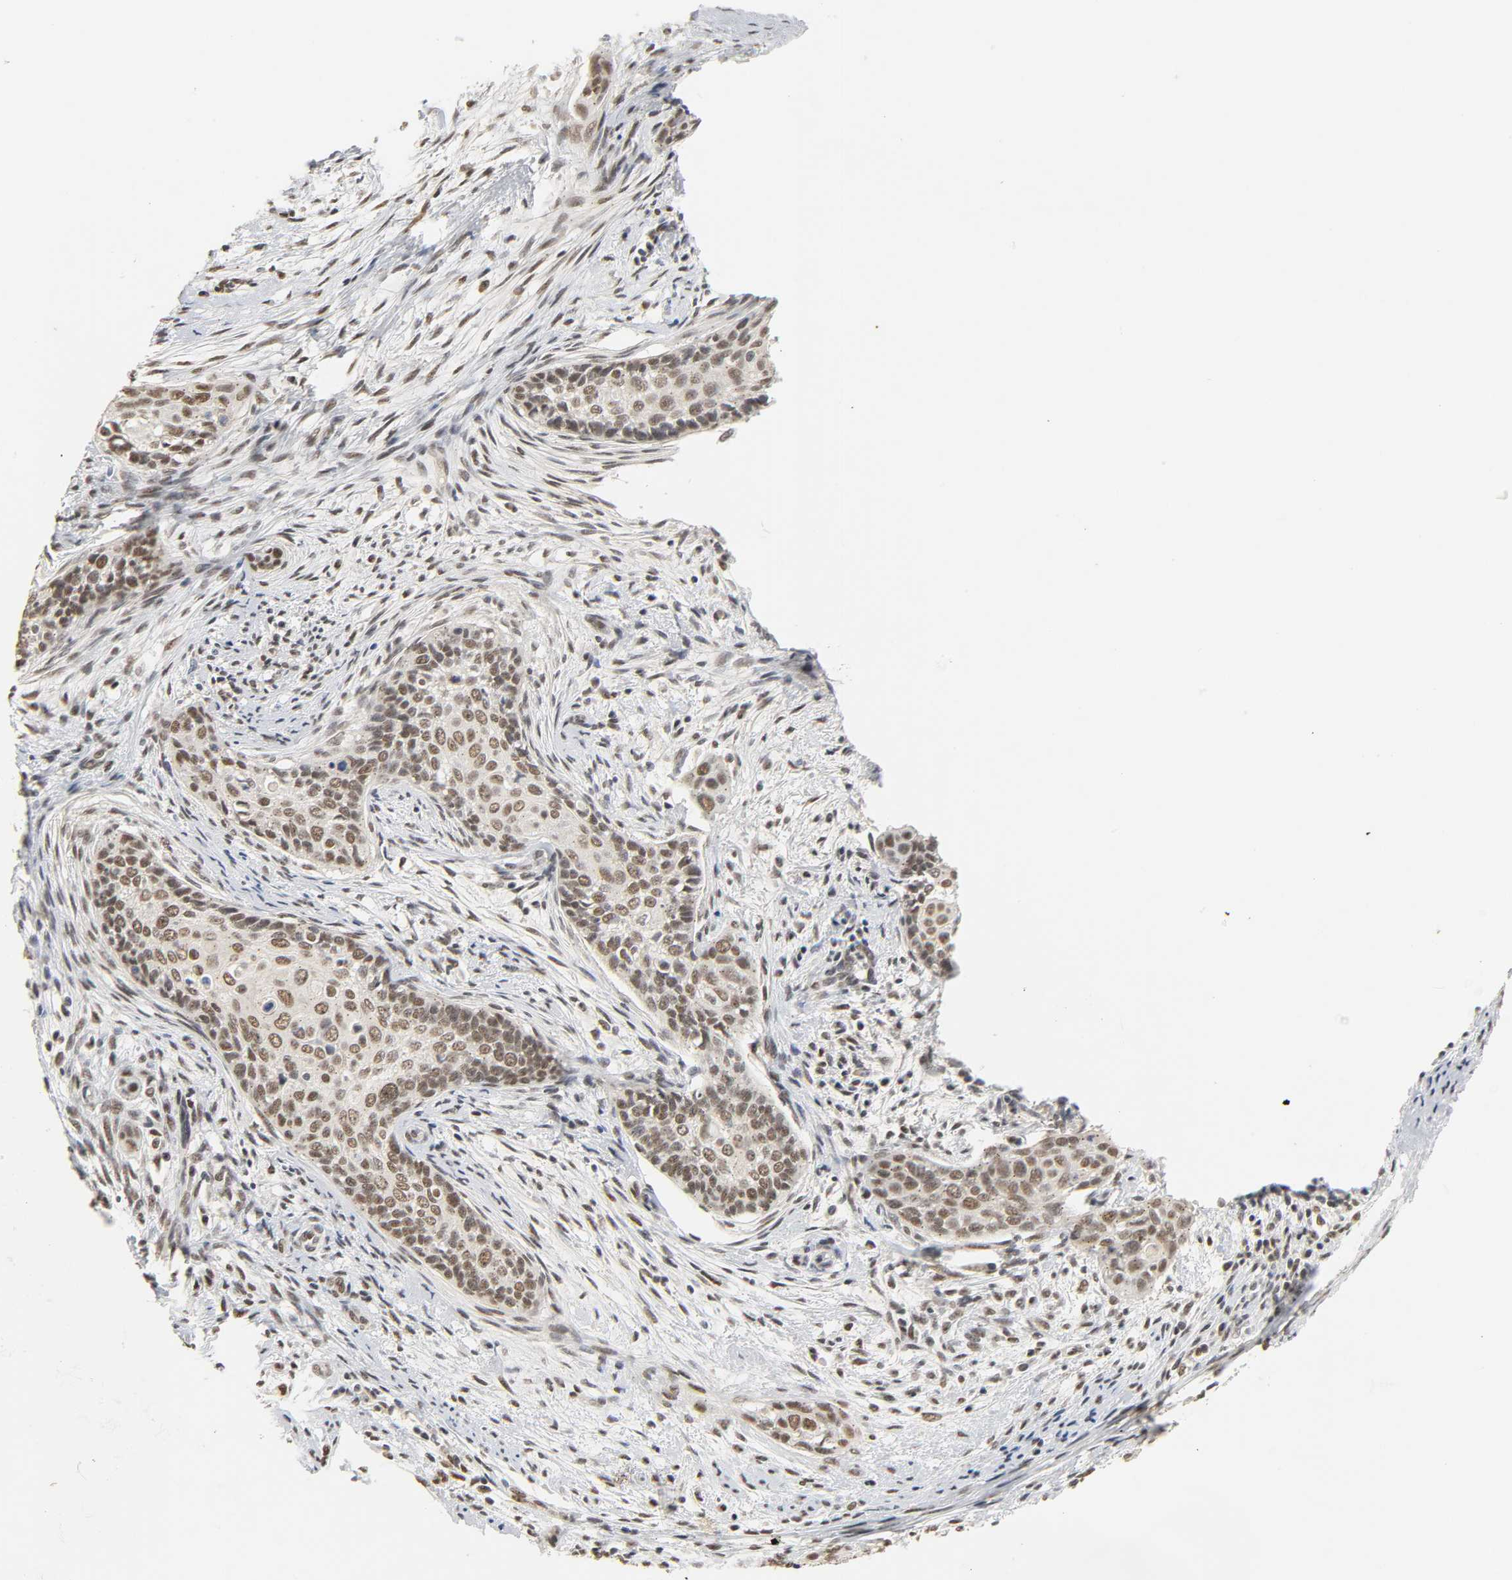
{"staining": {"intensity": "moderate", "quantity": ">75%", "location": "nuclear"}, "tissue": "cervical cancer", "cell_type": "Tumor cells", "image_type": "cancer", "snomed": [{"axis": "morphology", "description": "Squamous cell carcinoma, NOS"}, {"axis": "topography", "description": "Cervix"}], "caption": "A brown stain highlights moderate nuclear staining of a protein in human cervical cancer (squamous cell carcinoma) tumor cells.", "gene": "NCOA6", "patient": {"sex": "female", "age": 33}}